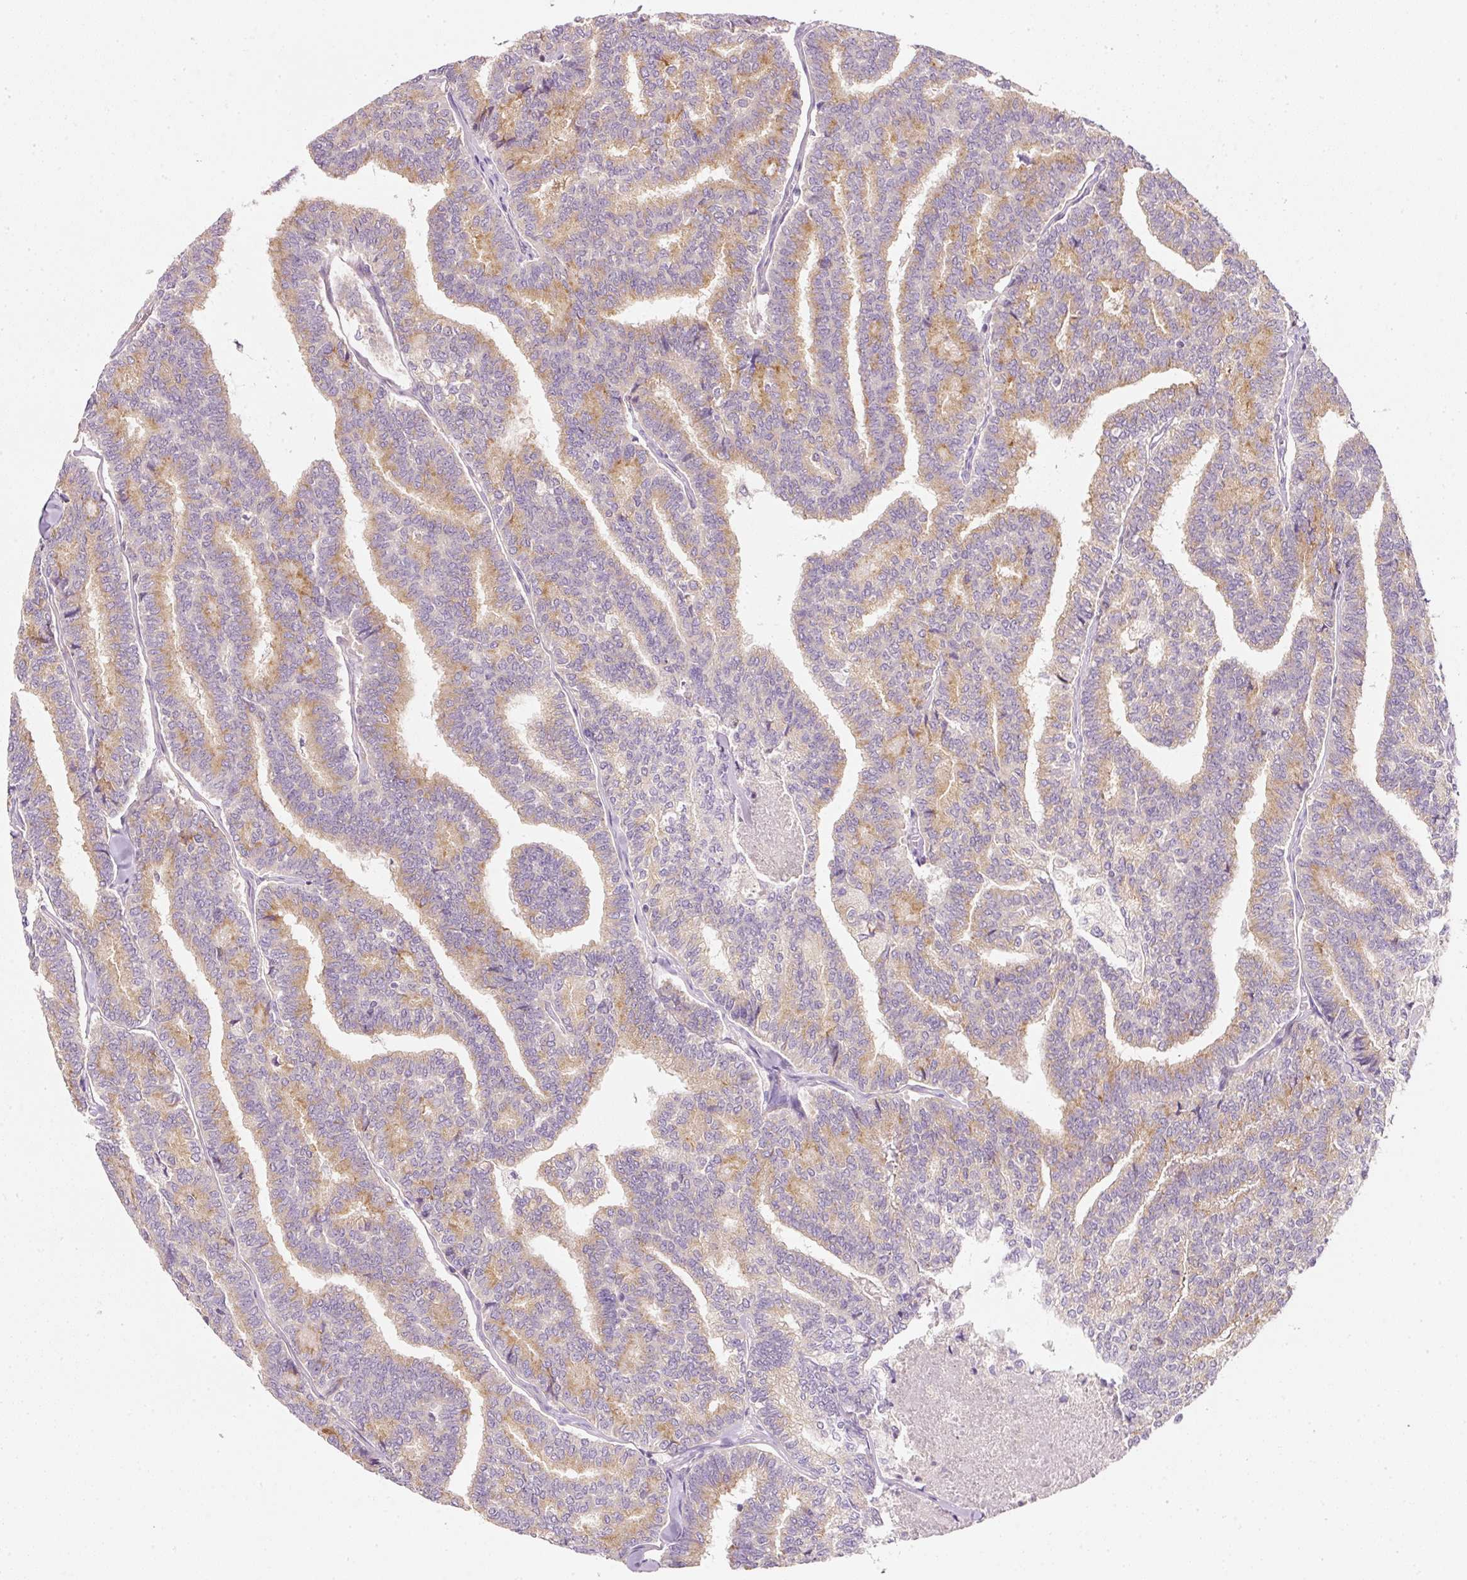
{"staining": {"intensity": "moderate", "quantity": ">75%", "location": "cytoplasmic/membranous"}, "tissue": "thyroid cancer", "cell_type": "Tumor cells", "image_type": "cancer", "snomed": [{"axis": "morphology", "description": "Papillary adenocarcinoma, NOS"}, {"axis": "topography", "description": "Thyroid gland"}], "caption": "Immunohistochemistry (IHC) of human thyroid cancer (papillary adenocarcinoma) shows medium levels of moderate cytoplasmic/membranous expression in approximately >75% of tumor cells.", "gene": "RNF167", "patient": {"sex": "female", "age": 35}}